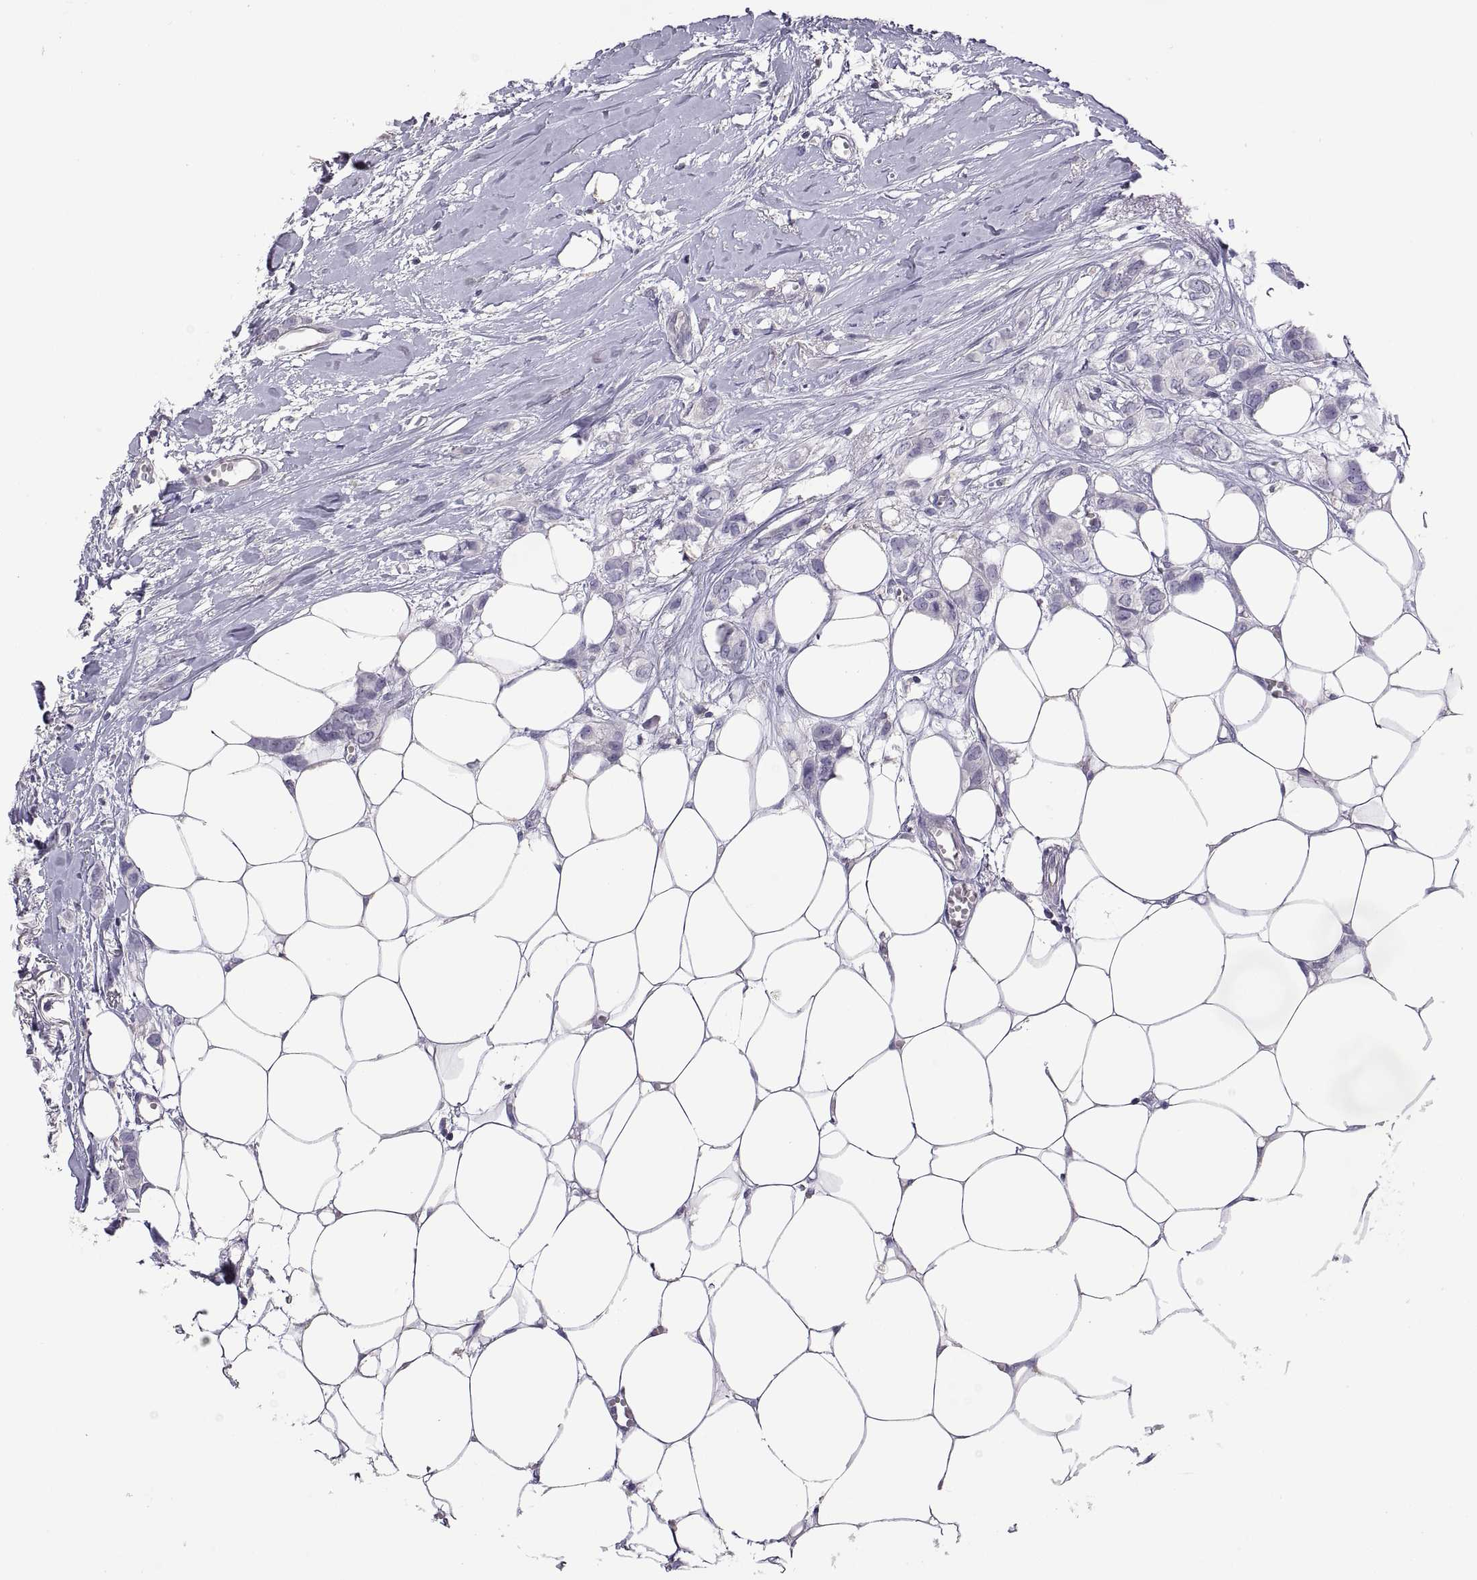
{"staining": {"intensity": "negative", "quantity": "none", "location": "none"}, "tissue": "breast cancer", "cell_type": "Tumor cells", "image_type": "cancer", "snomed": [{"axis": "morphology", "description": "Duct carcinoma"}, {"axis": "topography", "description": "Breast"}], "caption": "Immunohistochemistry micrograph of neoplastic tissue: breast cancer stained with DAB exhibits no significant protein staining in tumor cells.", "gene": "FGF9", "patient": {"sex": "female", "age": 85}}